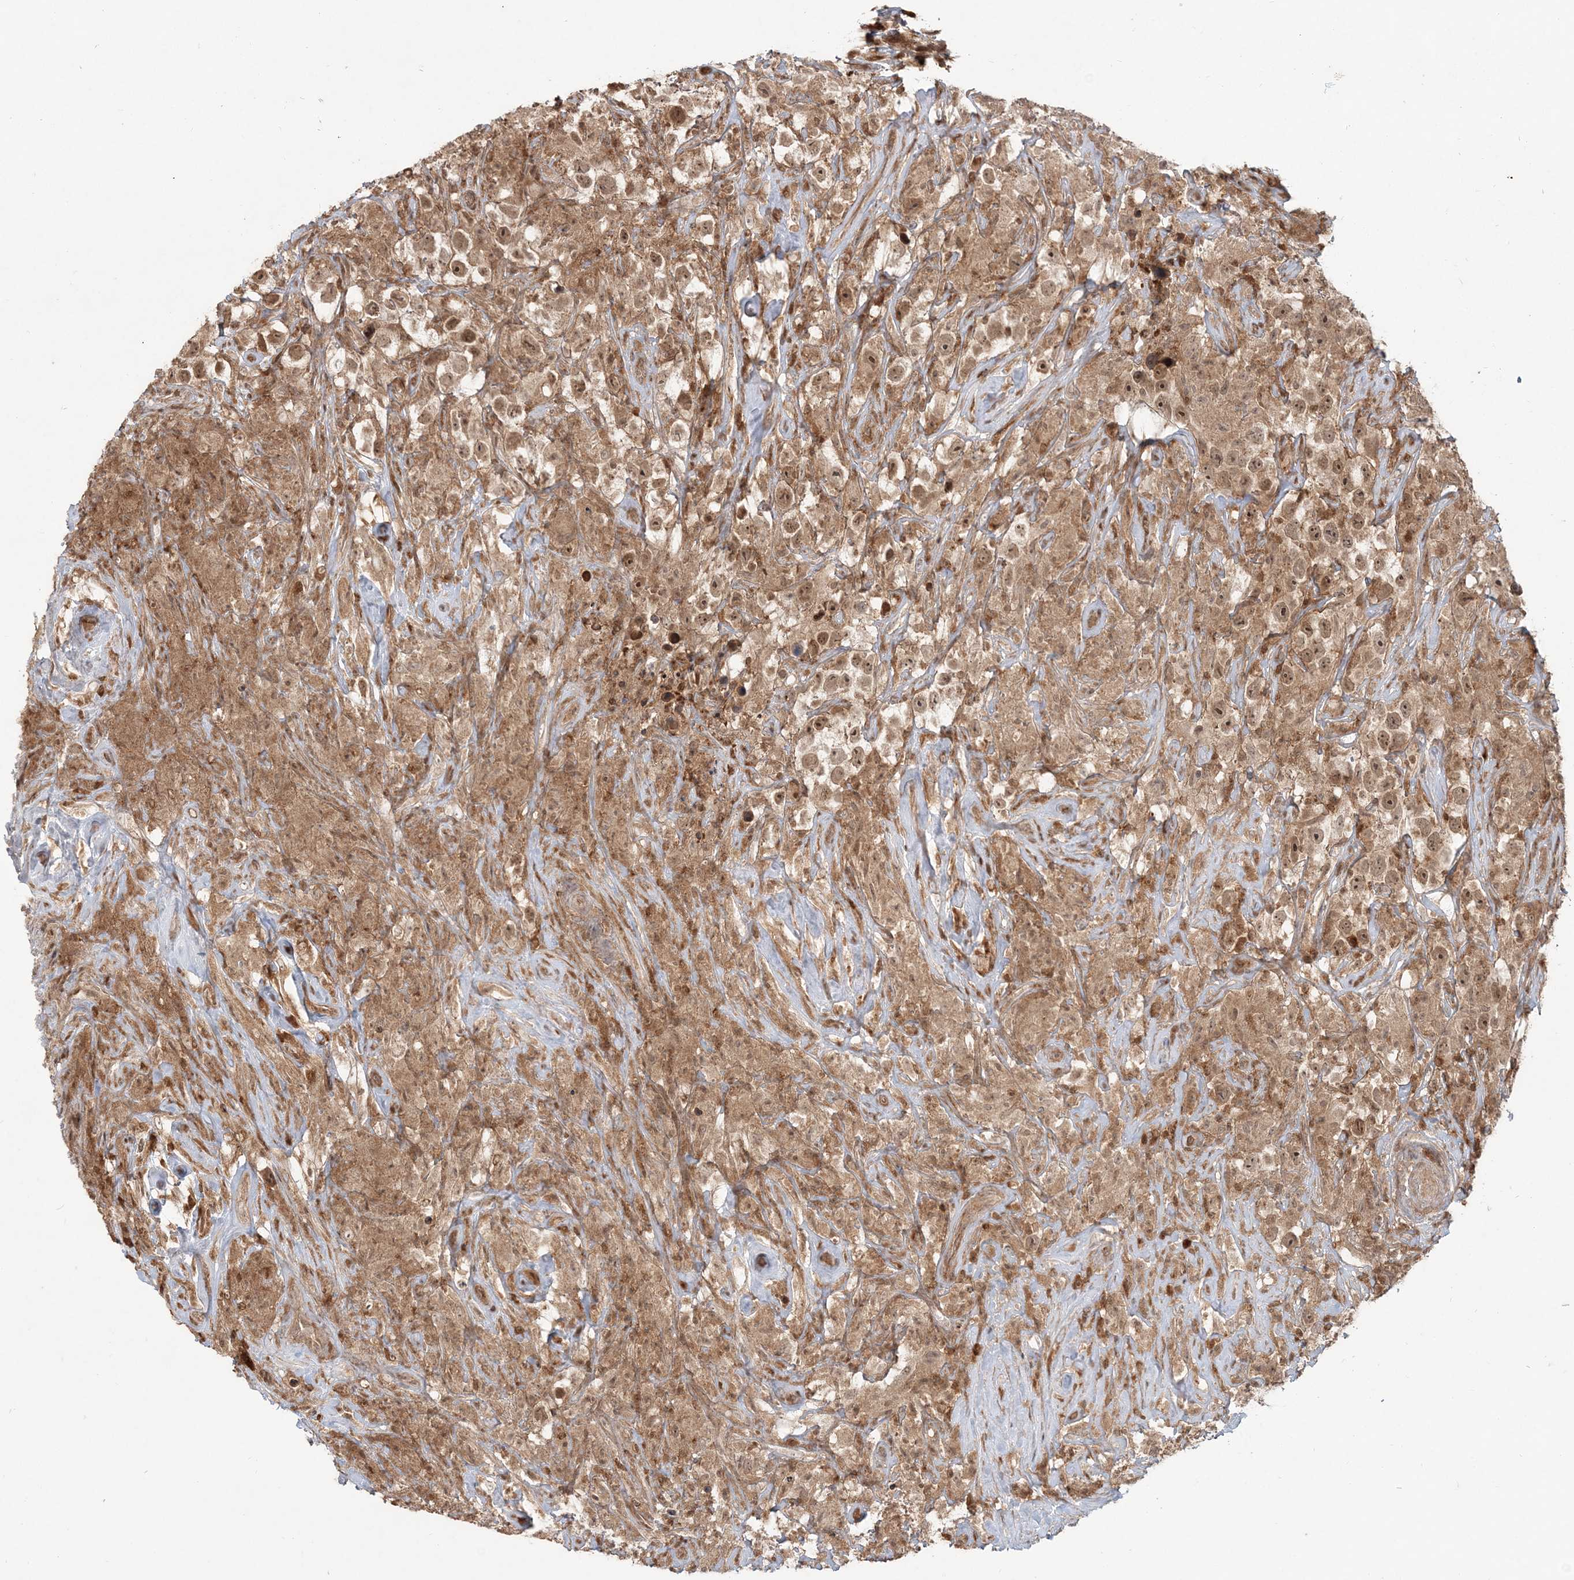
{"staining": {"intensity": "moderate", "quantity": ">75%", "location": "cytoplasmic/membranous,nuclear"}, "tissue": "testis cancer", "cell_type": "Tumor cells", "image_type": "cancer", "snomed": [{"axis": "morphology", "description": "Seminoma, NOS"}, {"axis": "topography", "description": "Testis"}], "caption": "This image demonstrates immunohistochemistry staining of seminoma (testis), with medium moderate cytoplasmic/membranous and nuclear expression in about >75% of tumor cells.", "gene": "CAB39", "patient": {"sex": "male", "age": 49}}